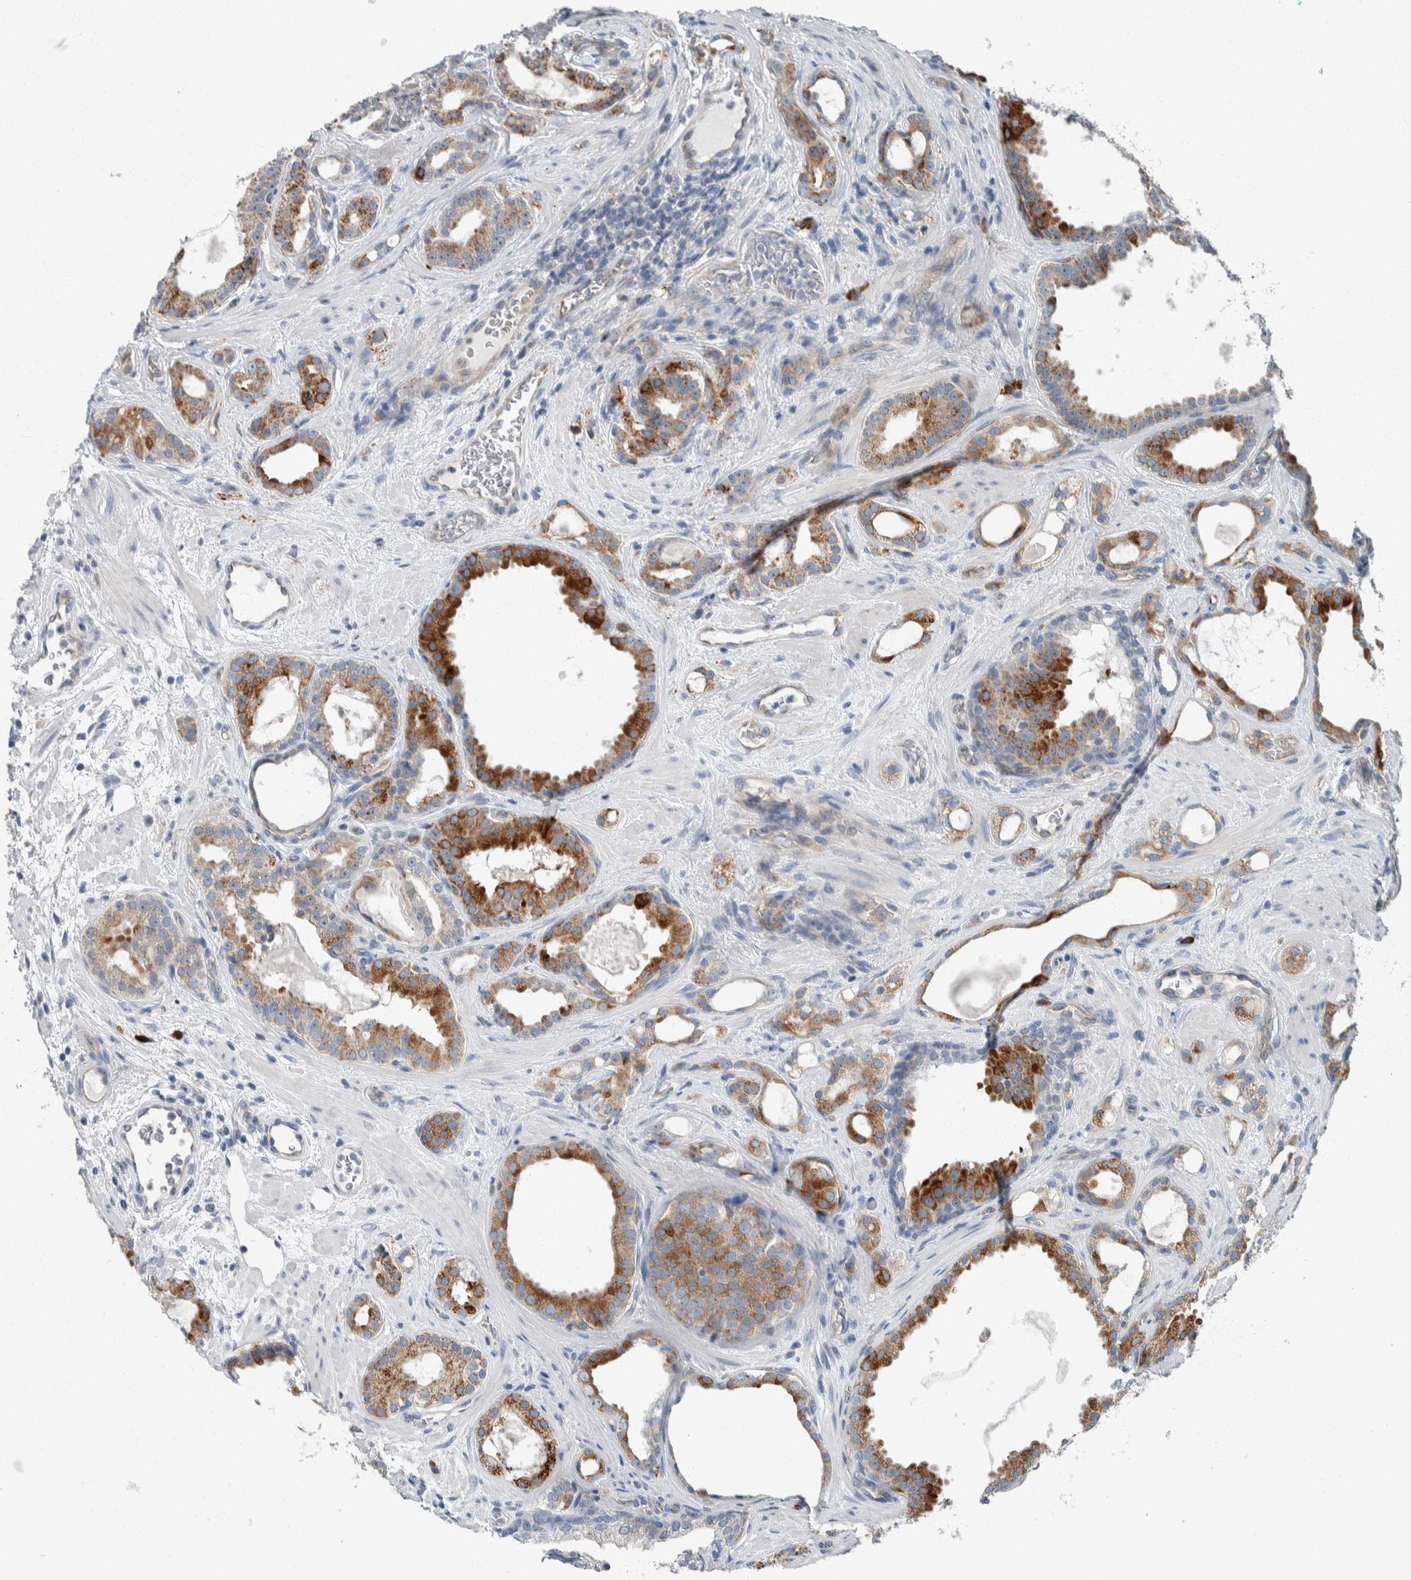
{"staining": {"intensity": "strong", "quantity": ">75%", "location": "cytoplasmic/membranous"}, "tissue": "prostate cancer", "cell_type": "Tumor cells", "image_type": "cancer", "snomed": [{"axis": "morphology", "description": "Adenocarcinoma, High grade"}, {"axis": "topography", "description": "Prostate"}], "caption": "Prostate cancer (adenocarcinoma (high-grade)) stained with a protein marker shows strong staining in tumor cells.", "gene": "USP25", "patient": {"sex": "male", "age": 60}}